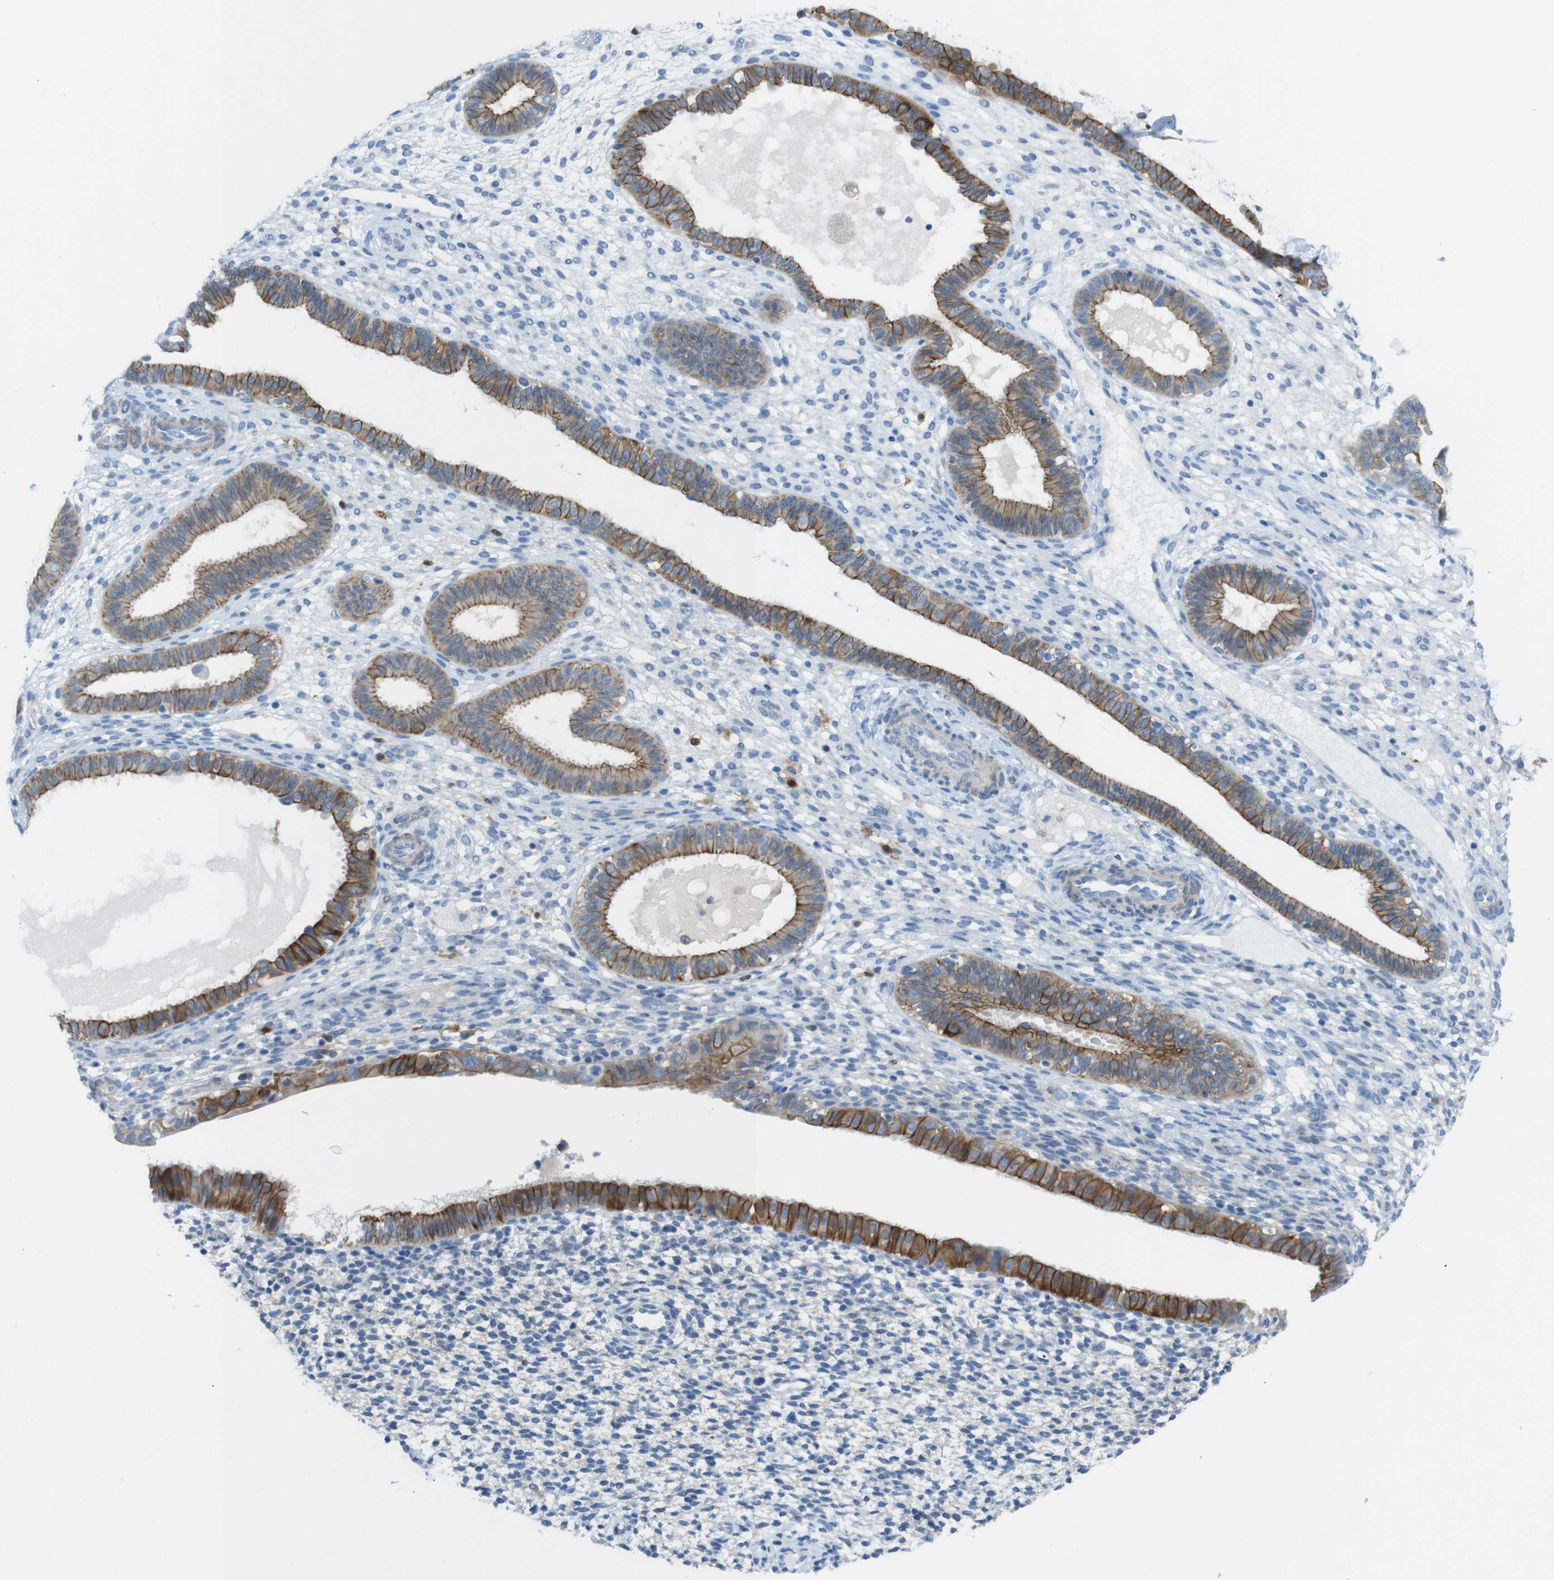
{"staining": {"intensity": "negative", "quantity": "none", "location": "none"}, "tissue": "endometrium", "cell_type": "Cells in endometrial stroma", "image_type": "normal", "snomed": [{"axis": "morphology", "description": "Normal tissue, NOS"}, {"axis": "topography", "description": "Endometrium"}], "caption": "Protein analysis of normal endometrium displays no significant positivity in cells in endometrial stroma.", "gene": "CLMN", "patient": {"sex": "female", "age": 61}}